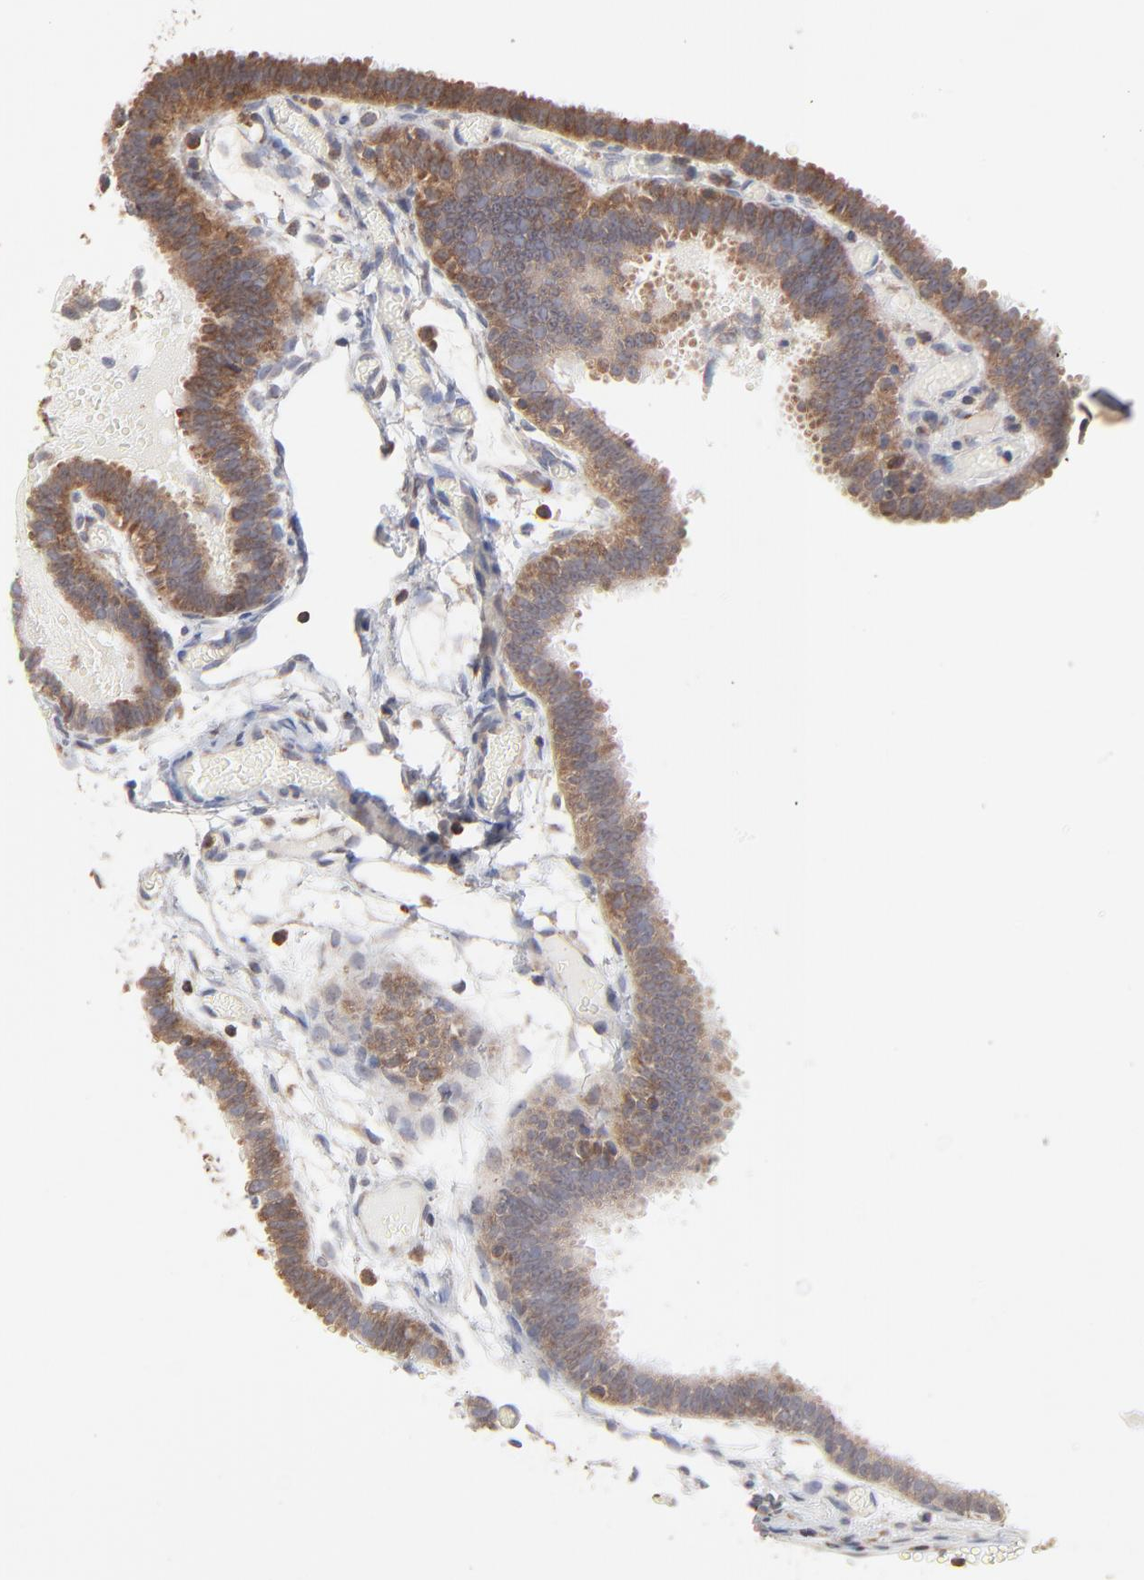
{"staining": {"intensity": "moderate", "quantity": ">75%", "location": "cytoplasmic/membranous"}, "tissue": "fallopian tube", "cell_type": "Glandular cells", "image_type": "normal", "snomed": [{"axis": "morphology", "description": "Normal tissue, NOS"}, {"axis": "topography", "description": "Fallopian tube"}], "caption": "IHC photomicrograph of unremarkable fallopian tube stained for a protein (brown), which reveals medium levels of moderate cytoplasmic/membranous staining in about >75% of glandular cells.", "gene": "RNF213", "patient": {"sex": "female", "age": 29}}